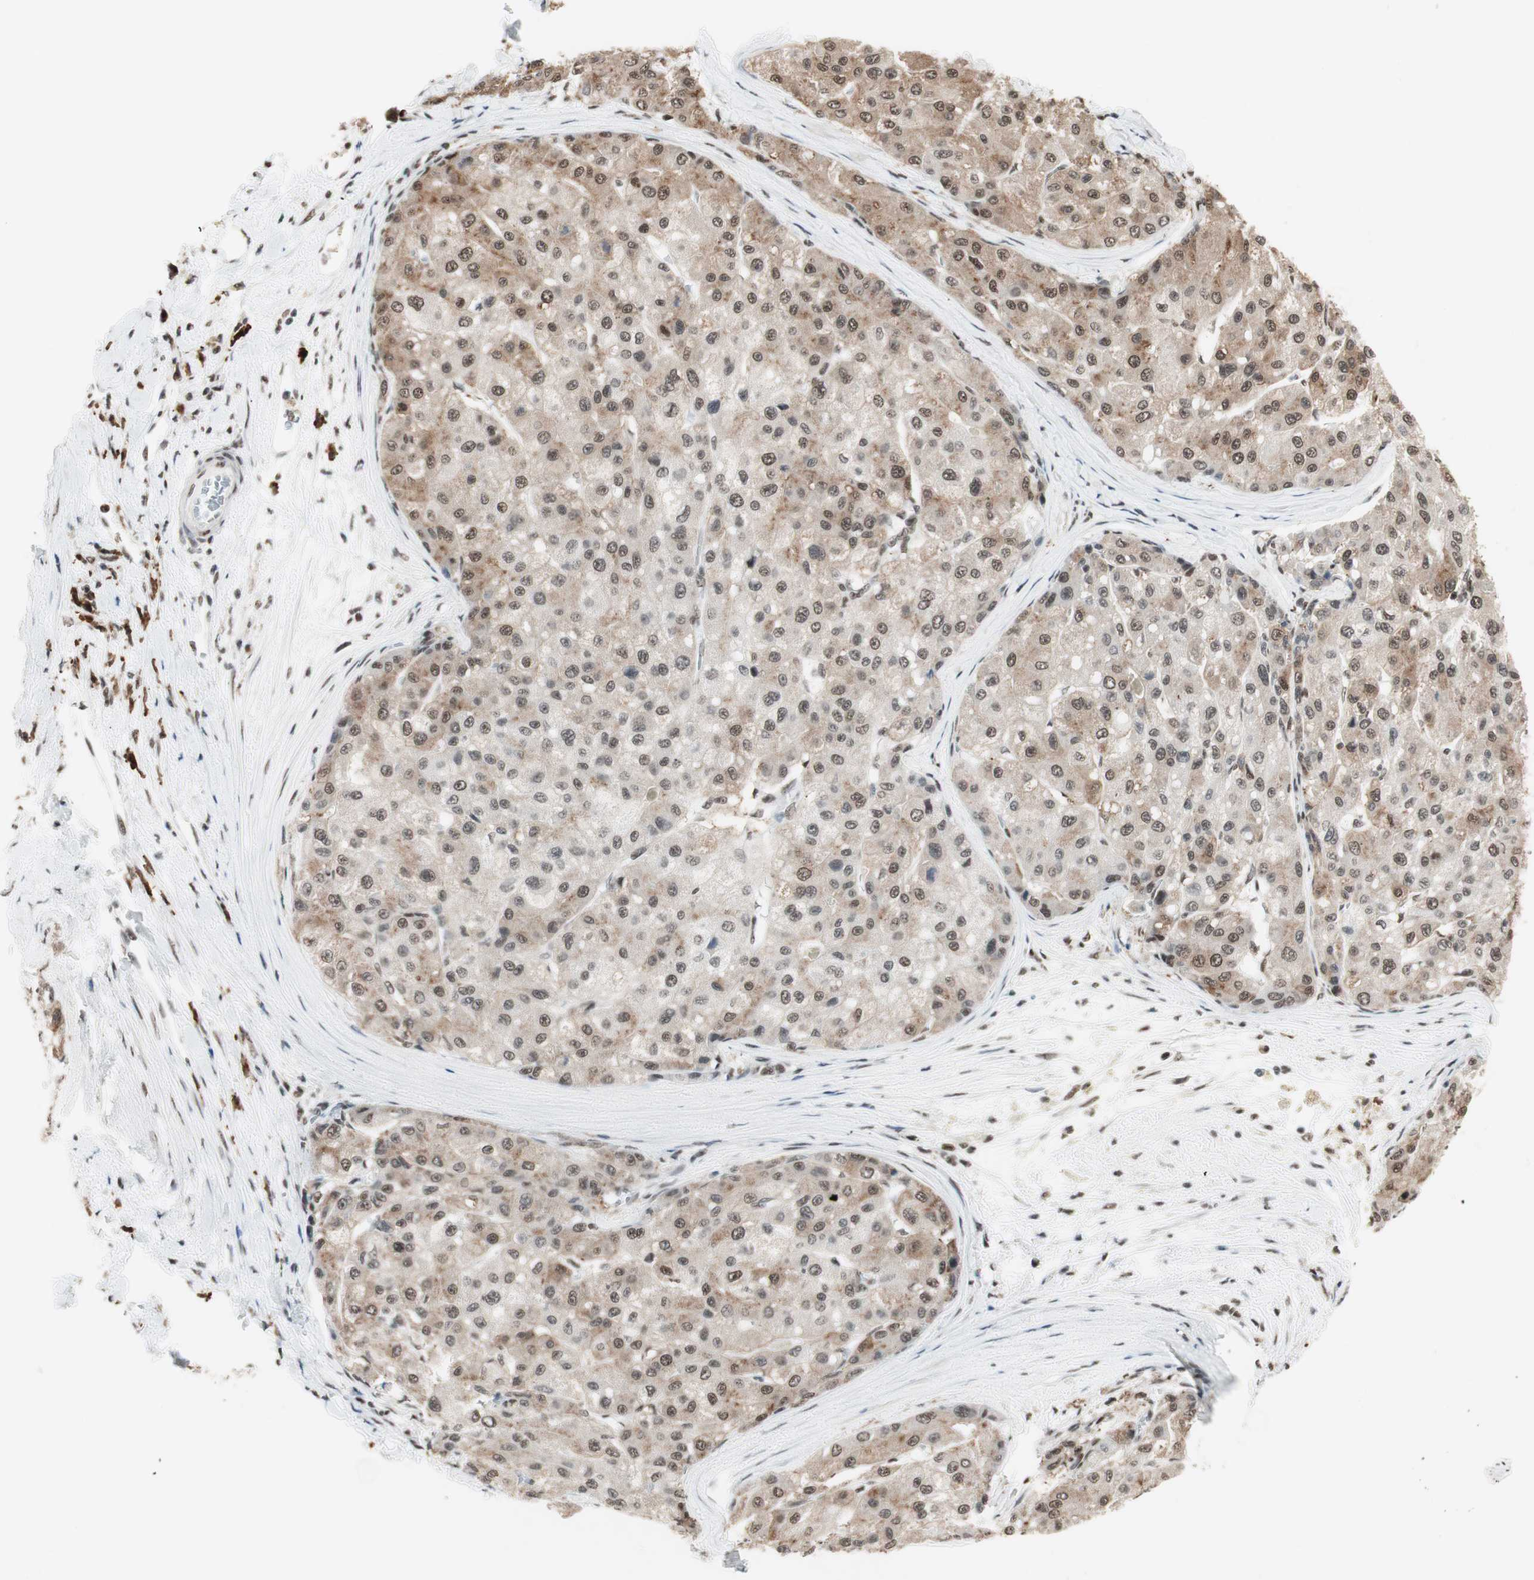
{"staining": {"intensity": "moderate", "quantity": ">75%", "location": "cytoplasmic/membranous"}, "tissue": "liver cancer", "cell_type": "Tumor cells", "image_type": "cancer", "snomed": [{"axis": "morphology", "description": "Carcinoma, Hepatocellular, NOS"}, {"axis": "topography", "description": "Liver"}], "caption": "Moderate cytoplasmic/membranous positivity is seen in about >75% of tumor cells in liver cancer. Nuclei are stained in blue.", "gene": "SMARCE1", "patient": {"sex": "male", "age": 80}}